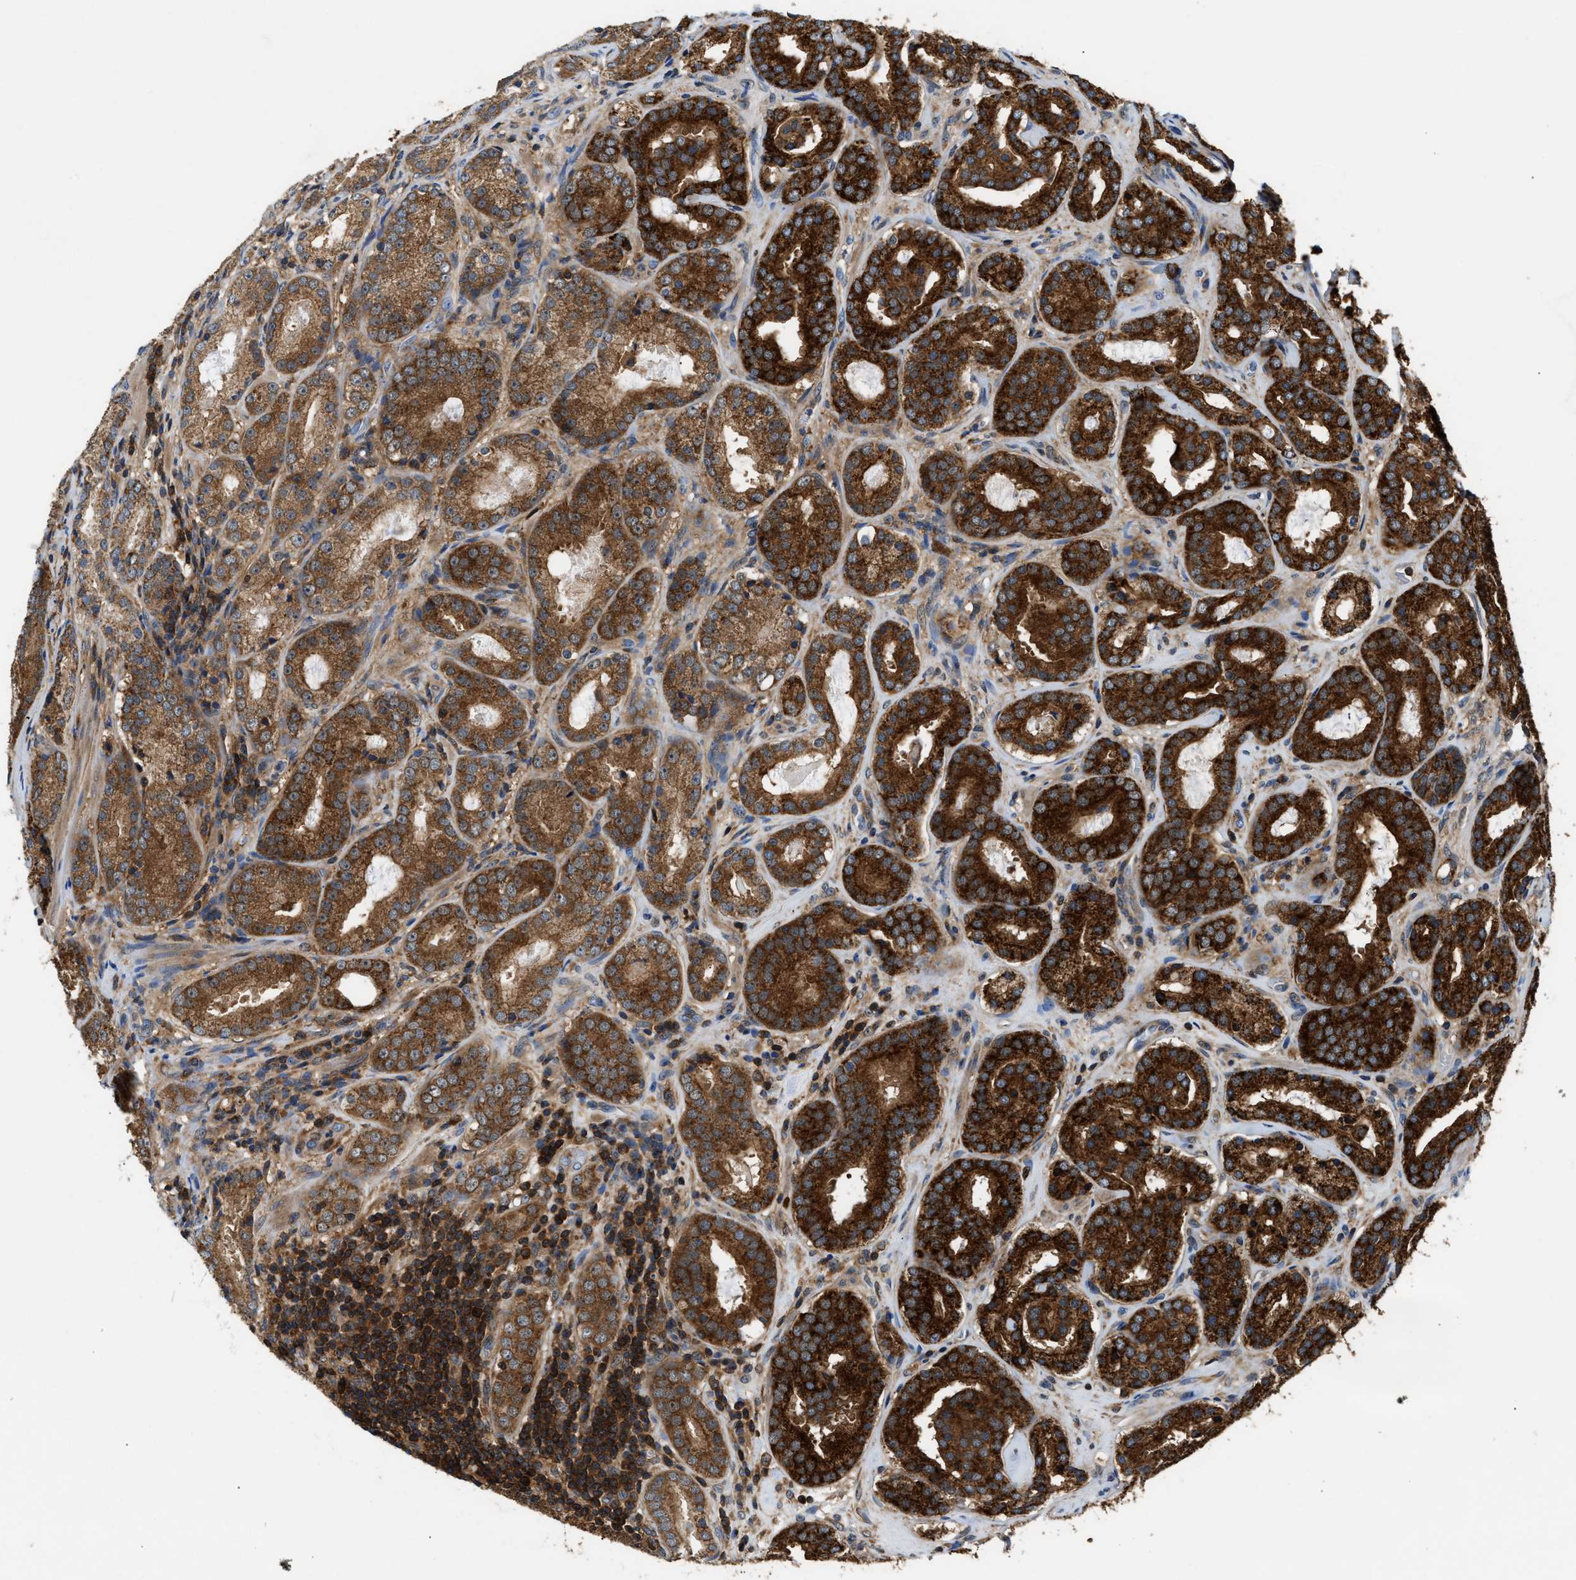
{"staining": {"intensity": "strong", "quantity": ">75%", "location": "cytoplasmic/membranous"}, "tissue": "prostate cancer", "cell_type": "Tumor cells", "image_type": "cancer", "snomed": [{"axis": "morphology", "description": "Adenocarcinoma, Low grade"}, {"axis": "topography", "description": "Prostate"}], "caption": "Immunohistochemical staining of prostate low-grade adenocarcinoma shows high levels of strong cytoplasmic/membranous expression in about >75% of tumor cells. (IHC, brightfield microscopy, high magnification).", "gene": "CCM2", "patient": {"sex": "male", "age": 69}}